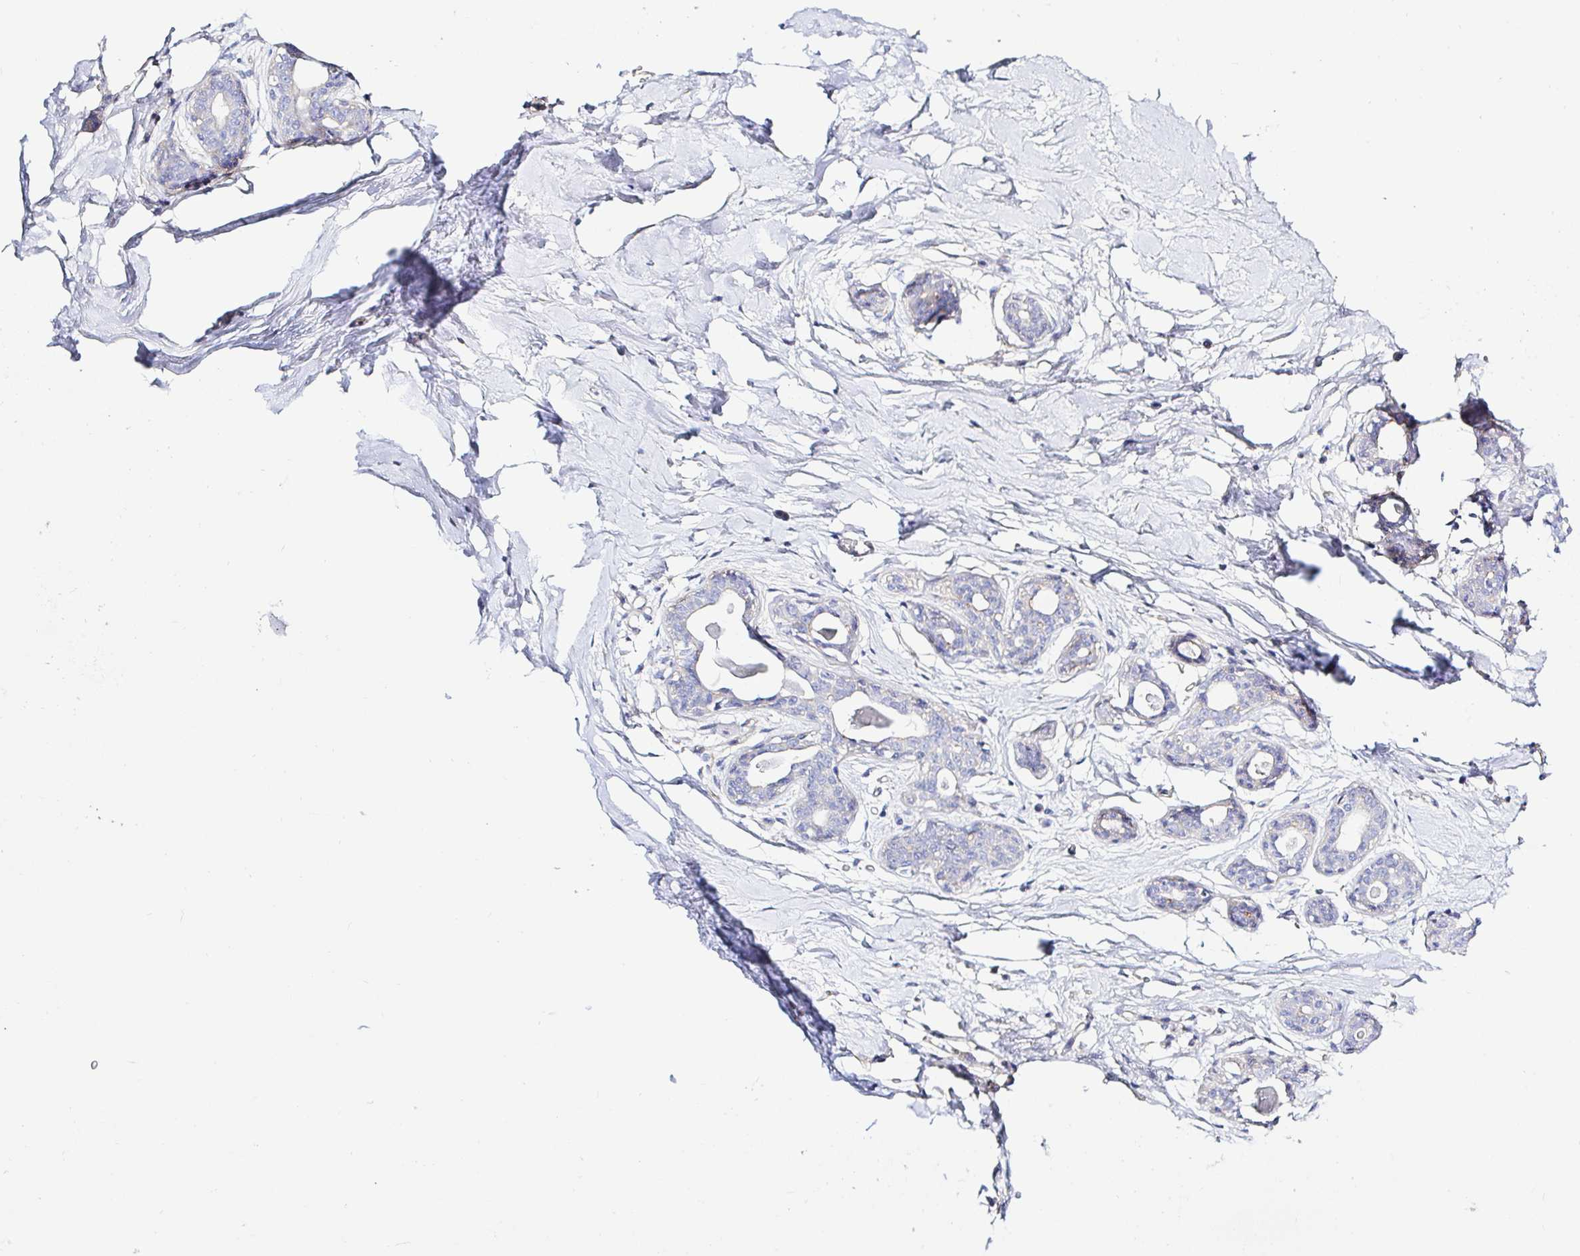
{"staining": {"intensity": "negative", "quantity": "none", "location": "none"}, "tissue": "breast", "cell_type": "Adipocytes", "image_type": "normal", "snomed": [{"axis": "morphology", "description": "Normal tissue, NOS"}, {"axis": "topography", "description": "Breast"}], "caption": "The IHC photomicrograph has no significant positivity in adipocytes of breast. (Immunohistochemistry, brightfield microscopy, high magnification).", "gene": "ARL4D", "patient": {"sex": "female", "age": 45}}